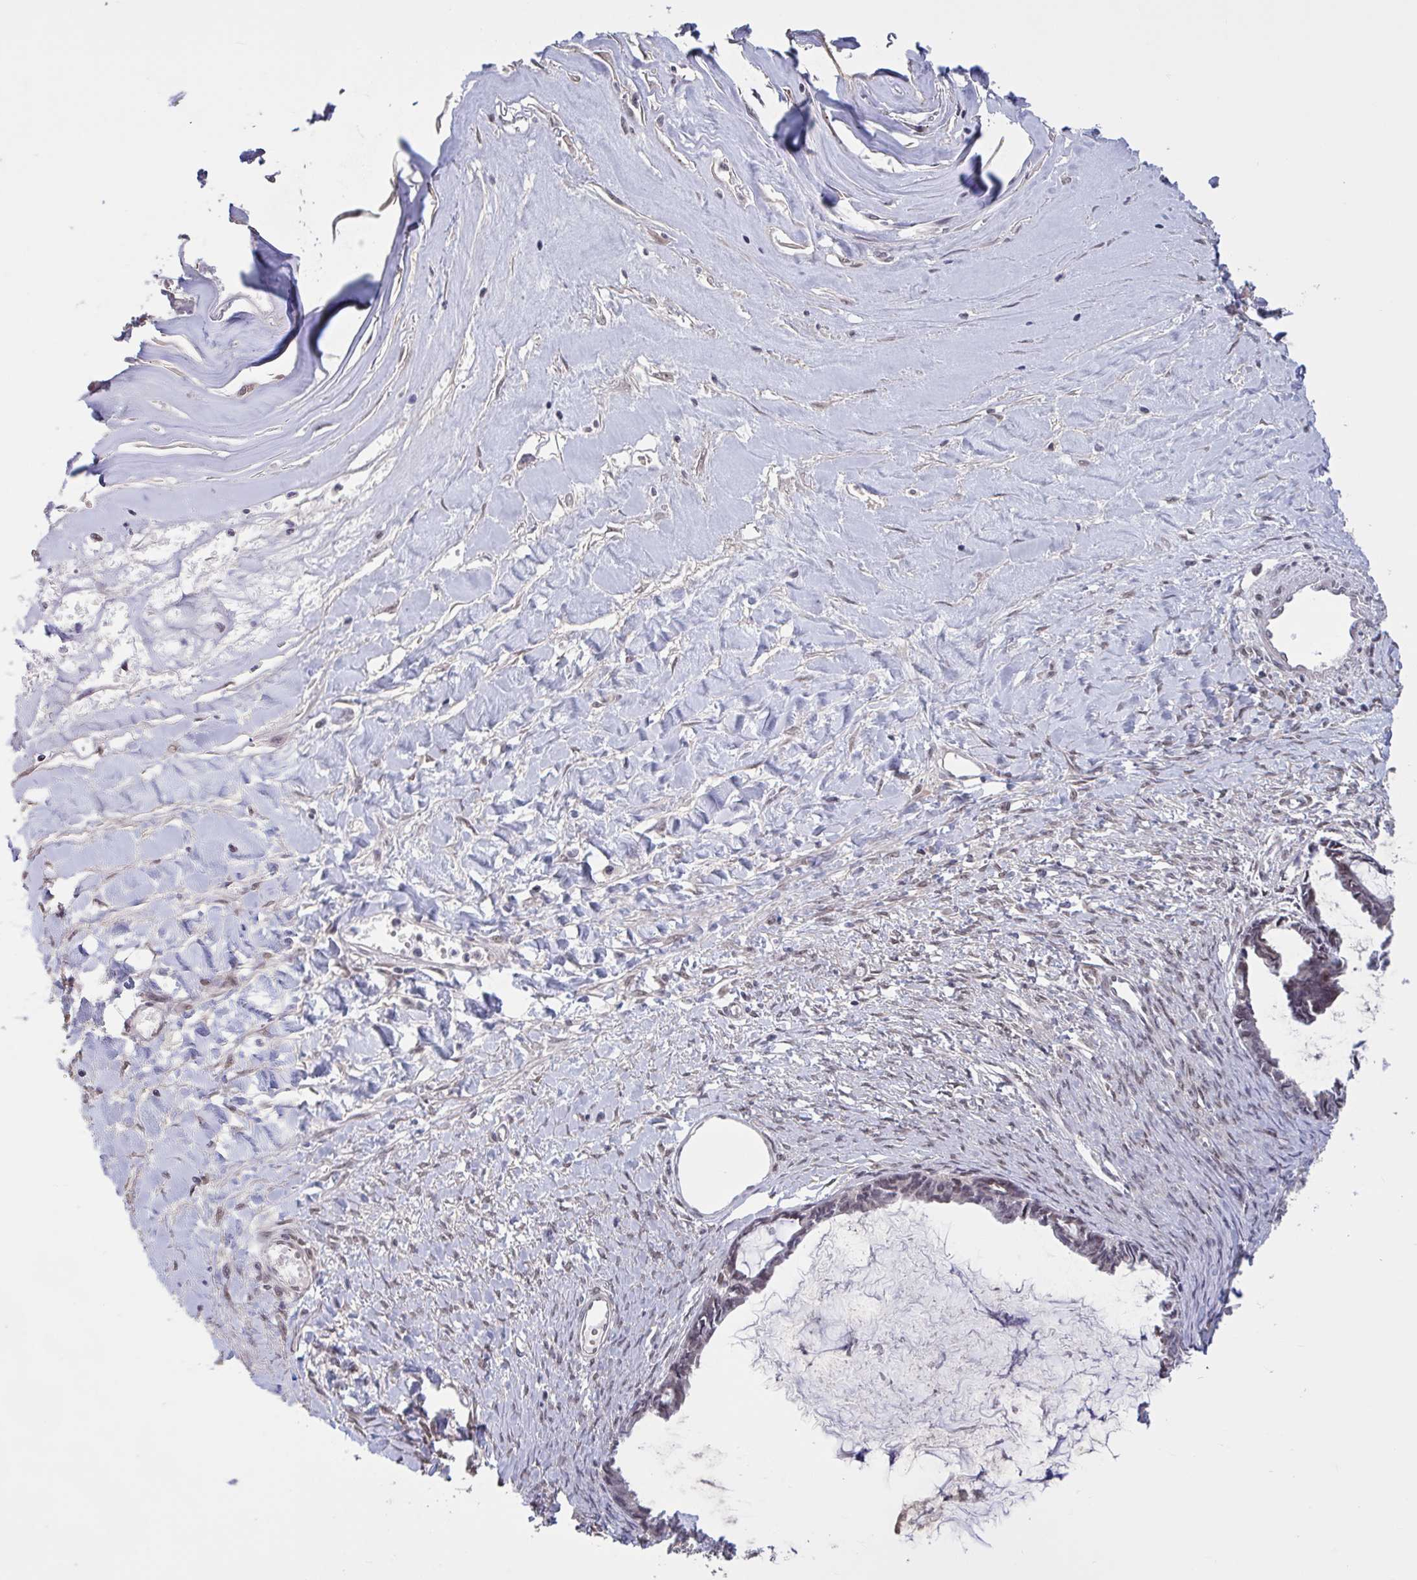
{"staining": {"intensity": "negative", "quantity": "none", "location": "none"}, "tissue": "ovarian cancer", "cell_type": "Tumor cells", "image_type": "cancer", "snomed": [{"axis": "morphology", "description": "Cystadenocarcinoma, mucinous, NOS"}, {"axis": "topography", "description": "Ovary"}], "caption": "Protein analysis of ovarian cancer (mucinous cystadenocarcinoma) demonstrates no significant expression in tumor cells.", "gene": "ZNF414", "patient": {"sex": "female", "age": 61}}